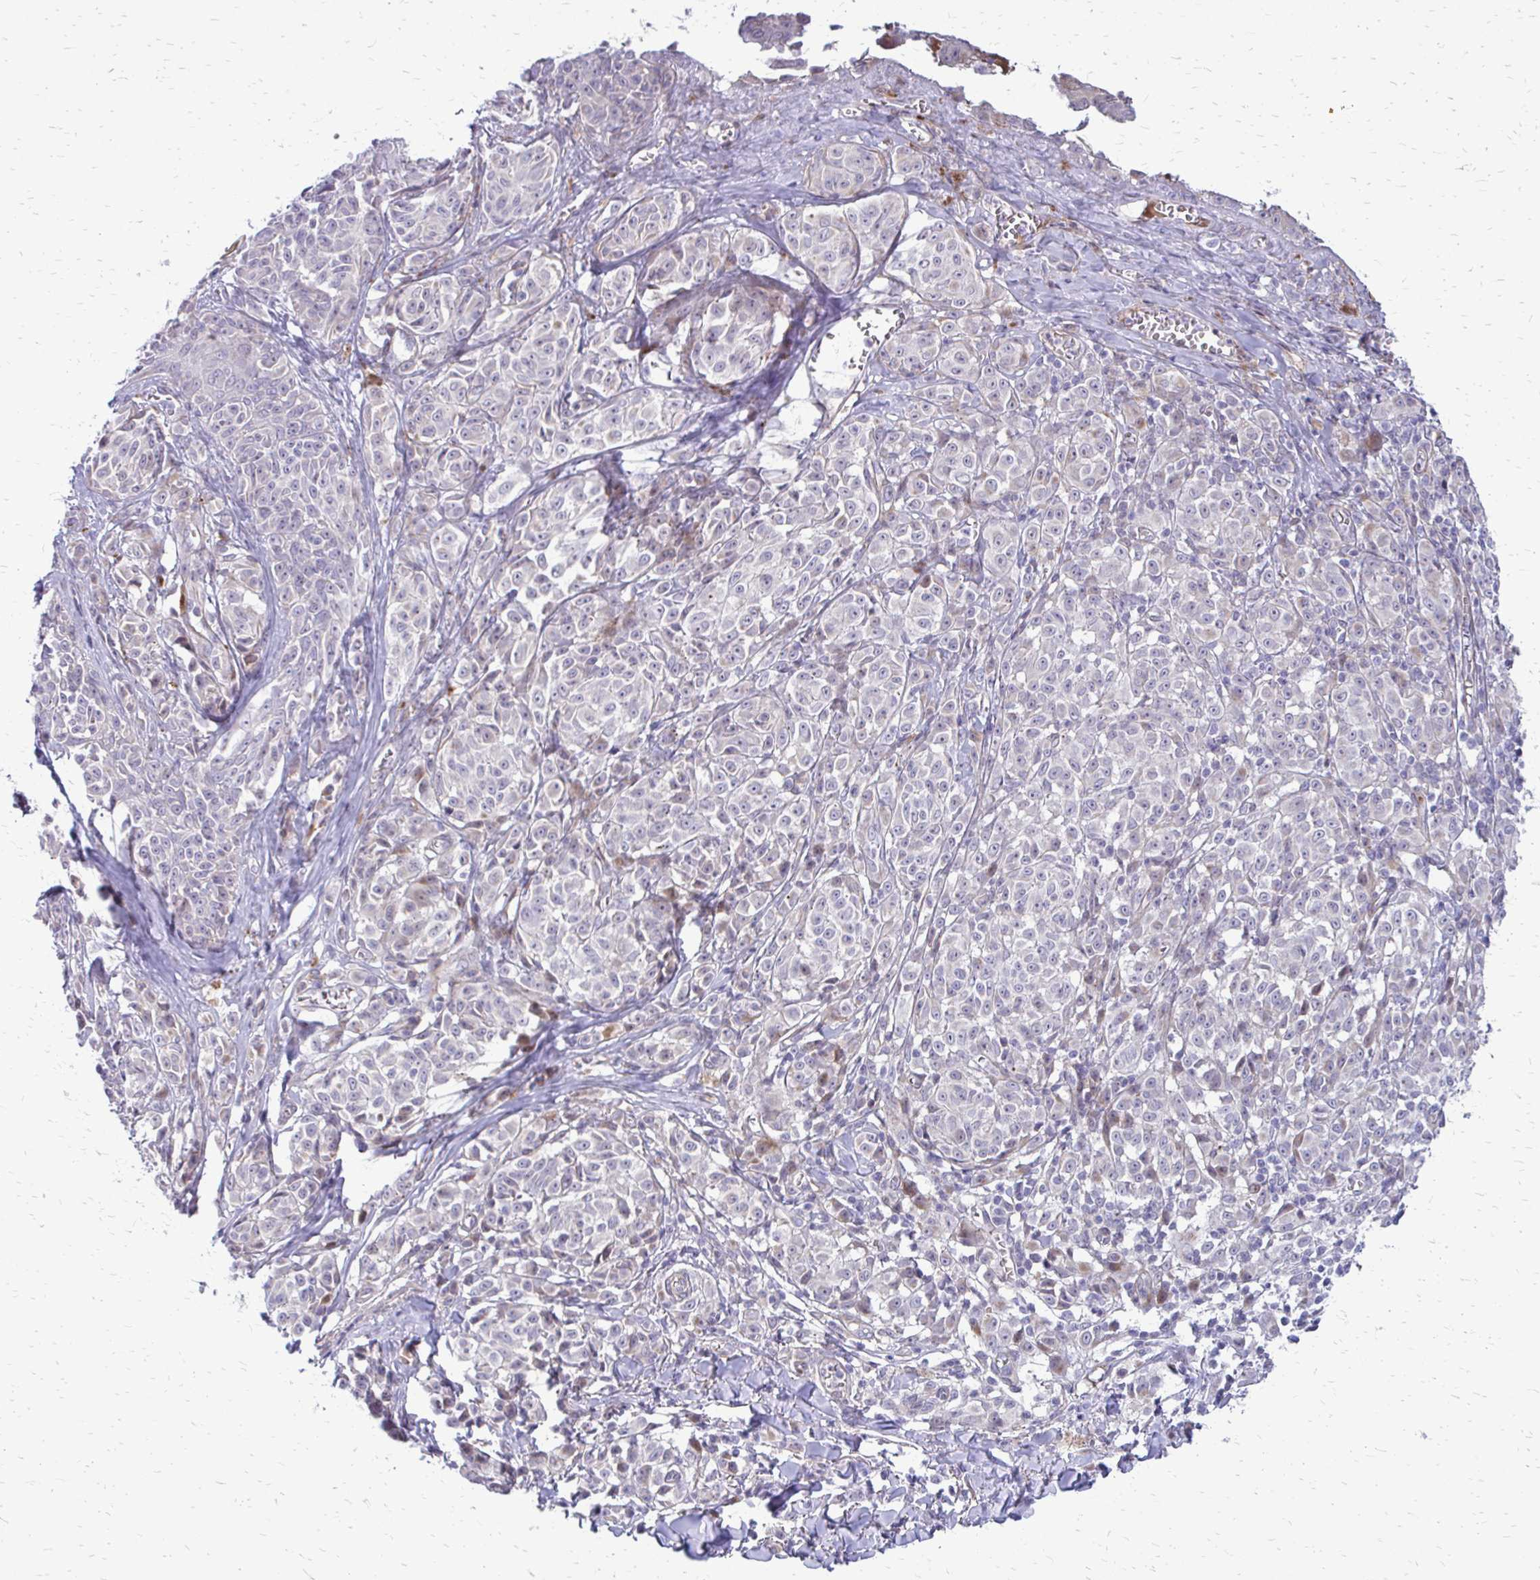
{"staining": {"intensity": "negative", "quantity": "none", "location": "none"}, "tissue": "melanoma", "cell_type": "Tumor cells", "image_type": "cancer", "snomed": [{"axis": "morphology", "description": "Malignant melanoma, NOS"}, {"axis": "topography", "description": "Skin"}], "caption": "High magnification brightfield microscopy of melanoma stained with DAB (3,3'-diaminobenzidine) (brown) and counterstained with hematoxylin (blue): tumor cells show no significant positivity.", "gene": "PPDPFL", "patient": {"sex": "female", "age": 43}}